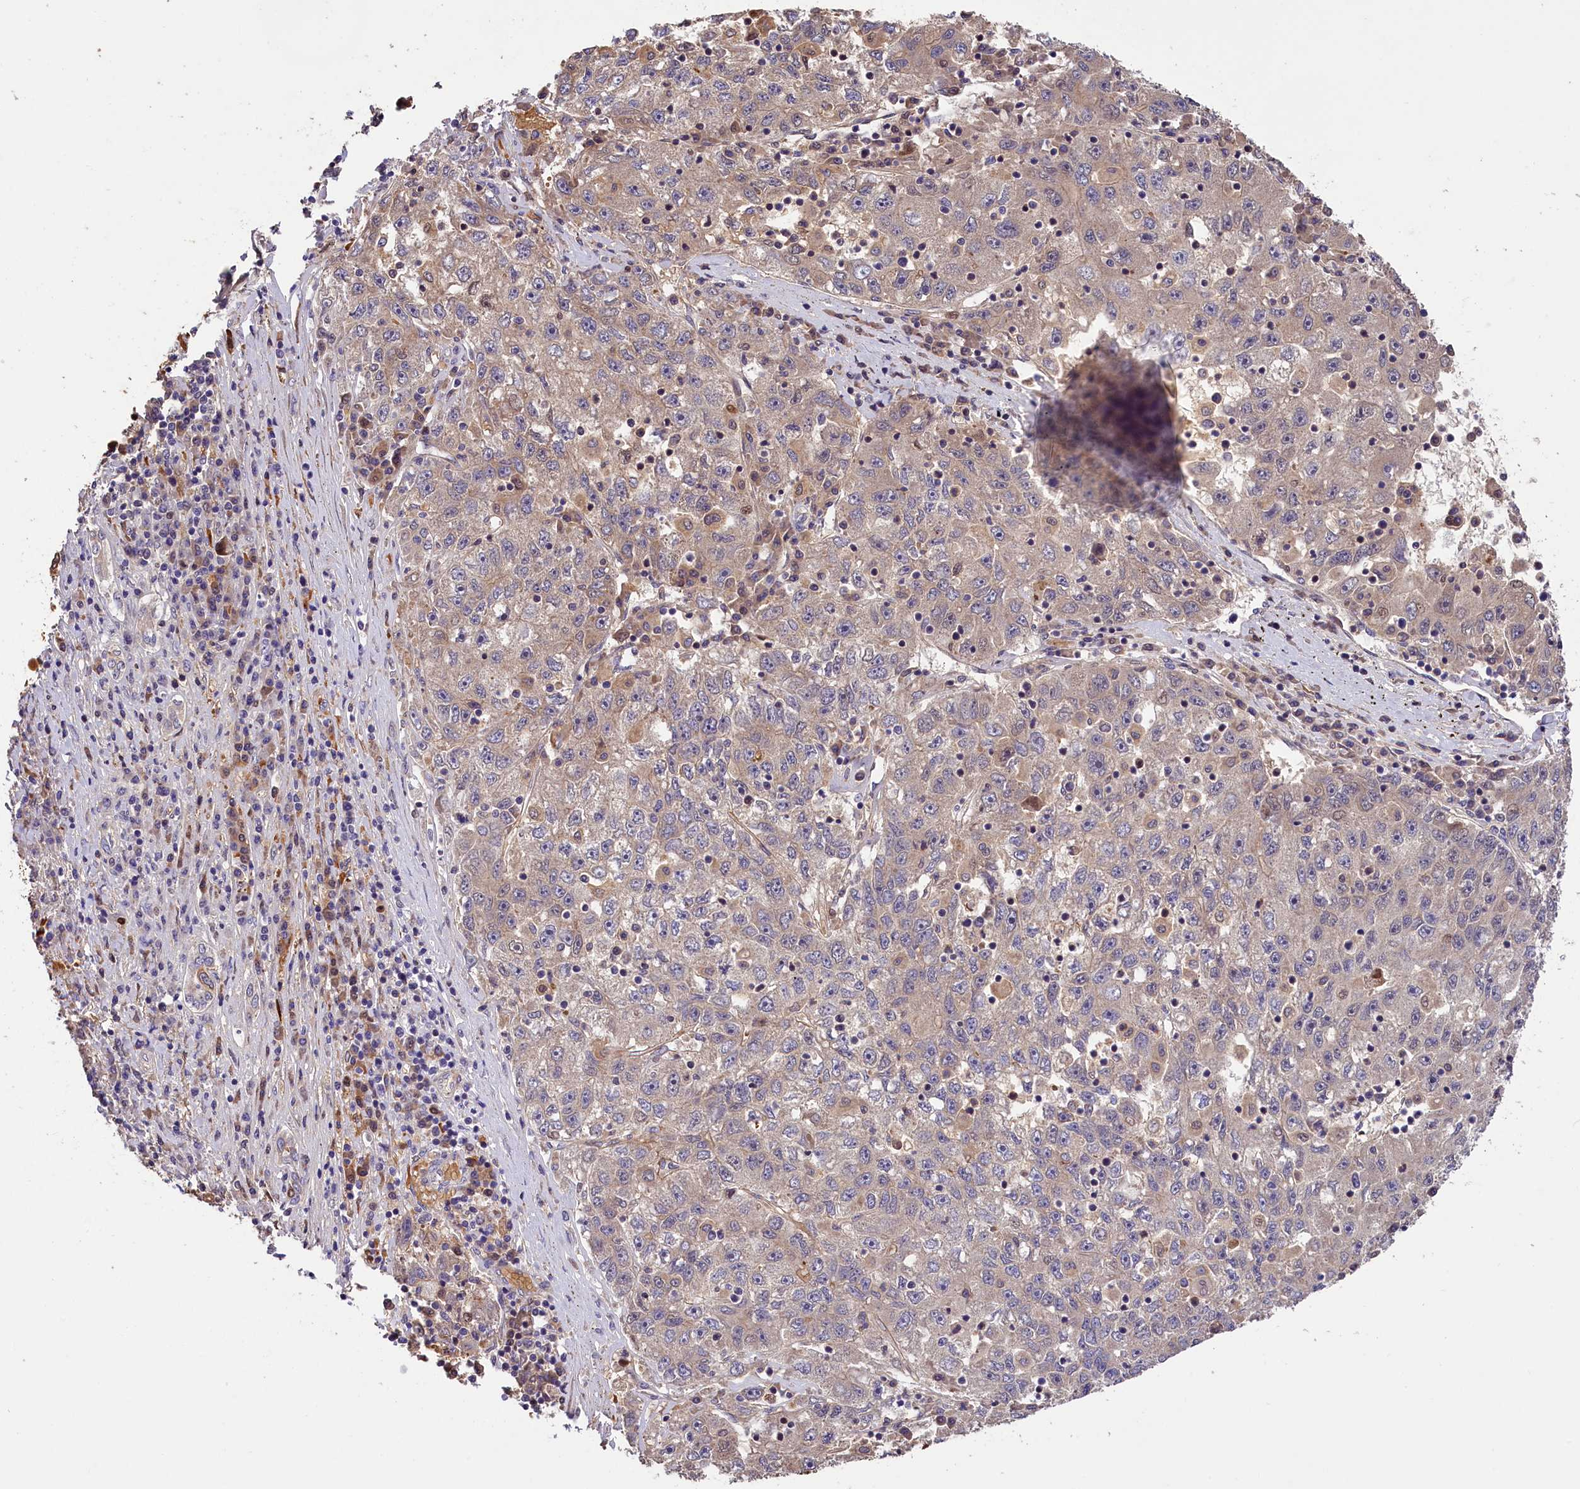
{"staining": {"intensity": "negative", "quantity": "none", "location": "none"}, "tissue": "liver cancer", "cell_type": "Tumor cells", "image_type": "cancer", "snomed": [{"axis": "morphology", "description": "Carcinoma, Hepatocellular, NOS"}, {"axis": "topography", "description": "Liver"}], "caption": "Immunohistochemistry photomicrograph of hepatocellular carcinoma (liver) stained for a protein (brown), which reveals no staining in tumor cells. The staining was performed using DAB to visualize the protein expression in brown, while the nuclei were stained in blue with hematoxylin (Magnification: 20x).", "gene": "PHAF1", "patient": {"sex": "male", "age": 49}}